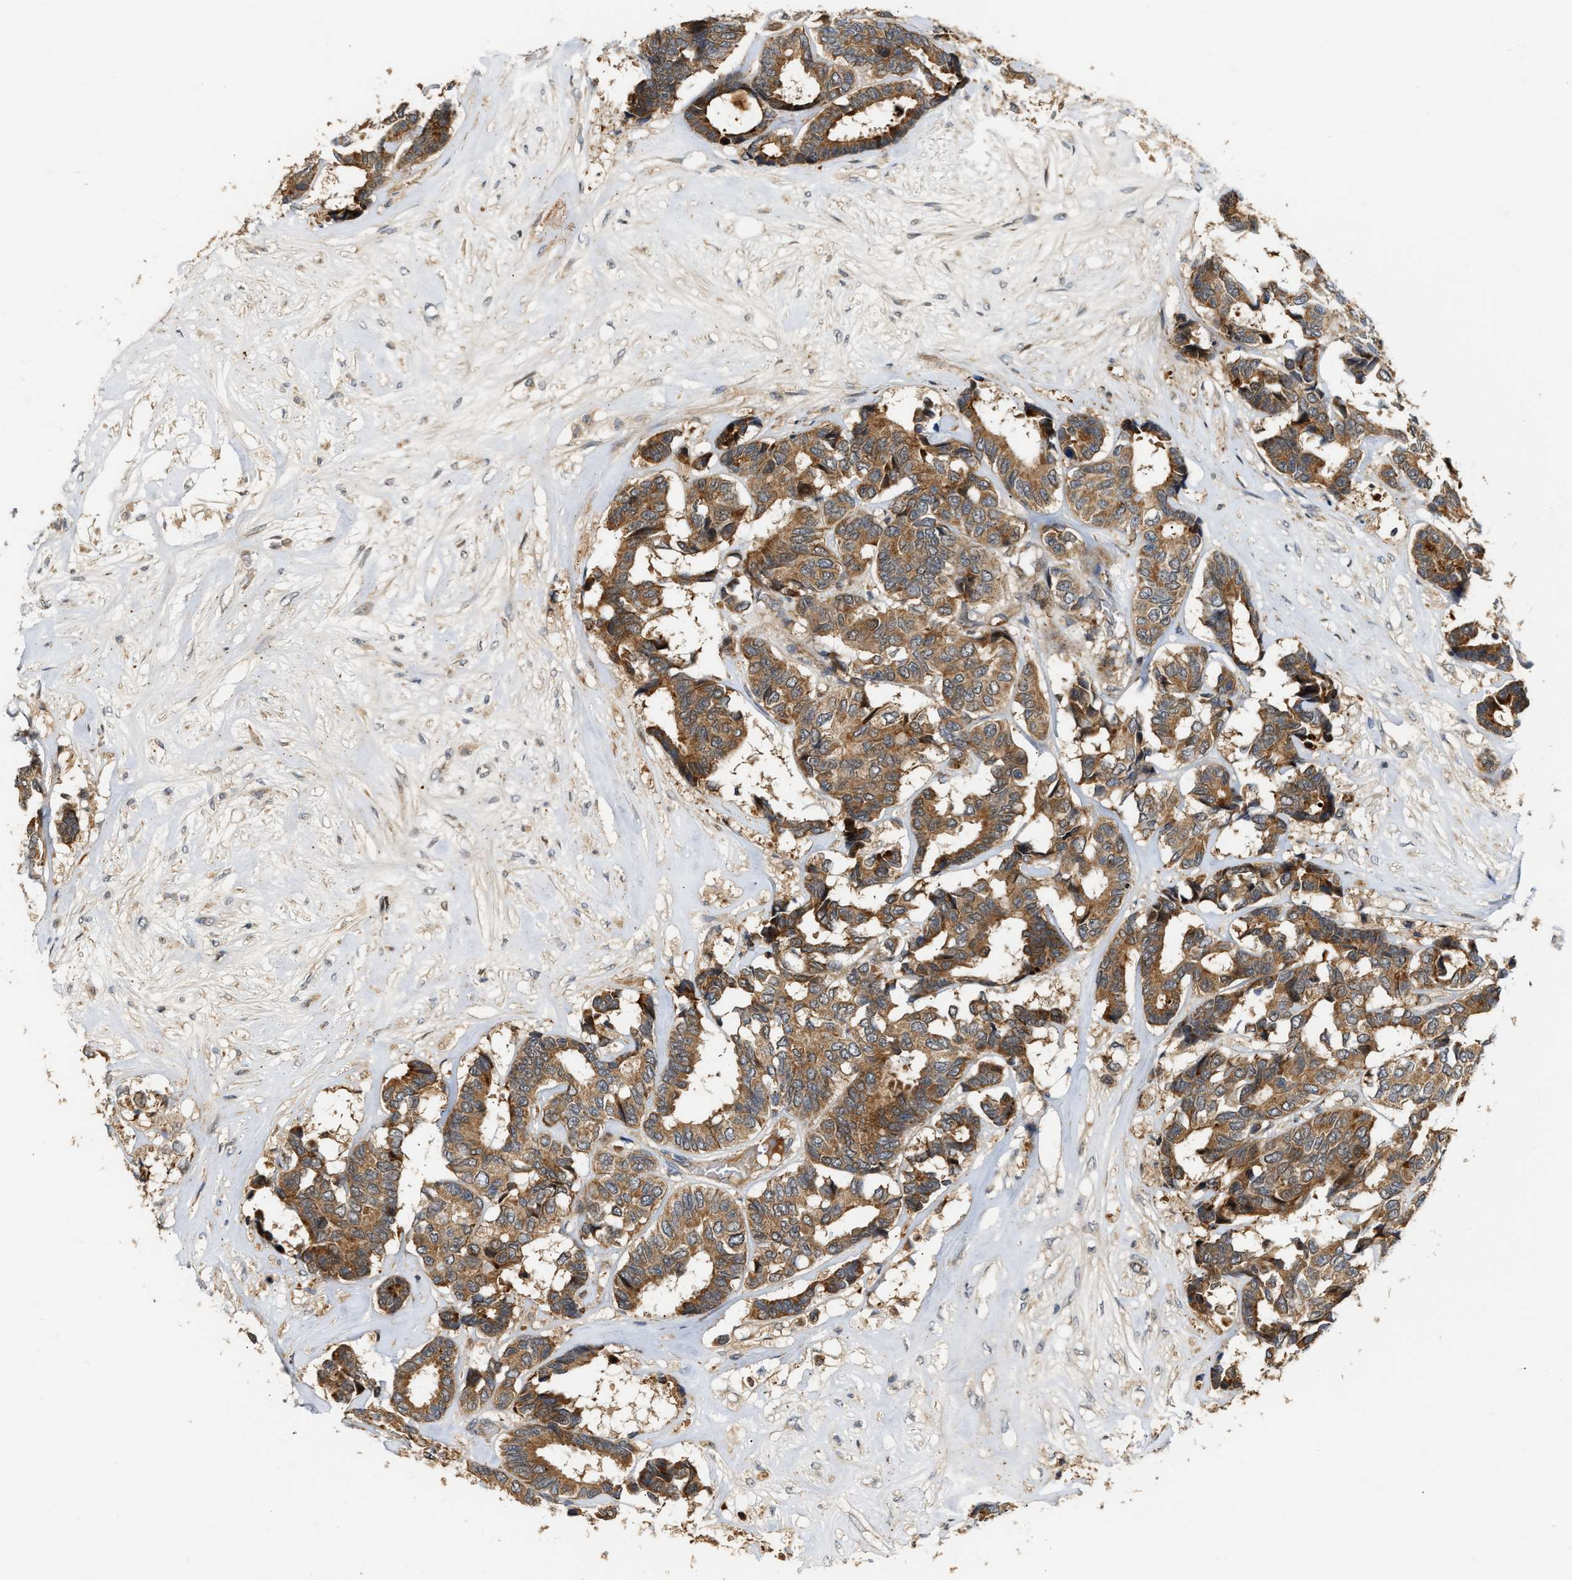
{"staining": {"intensity": "strong", "quantity": ">75%", "location": "cytoplasmic/membranous"}, "tissue": "breast cancer", "cell_type": "Tumor cells", "image_type": "cancer", "snomed": [{"axis": "morphology", "description": "Duct carcinoma"}, {"axis": "topography", "description": "Breast"}], "caption": "High-power microscopy captured an immunohistochemistry micrograph of breast cancer (invasive ductal carcinoma), revealing strong cytoplasmic/membranous positivity in approximately >75% of tumor cells.", "gene": "EXTL2", "patient": {"sex": "female", "age": 87}}